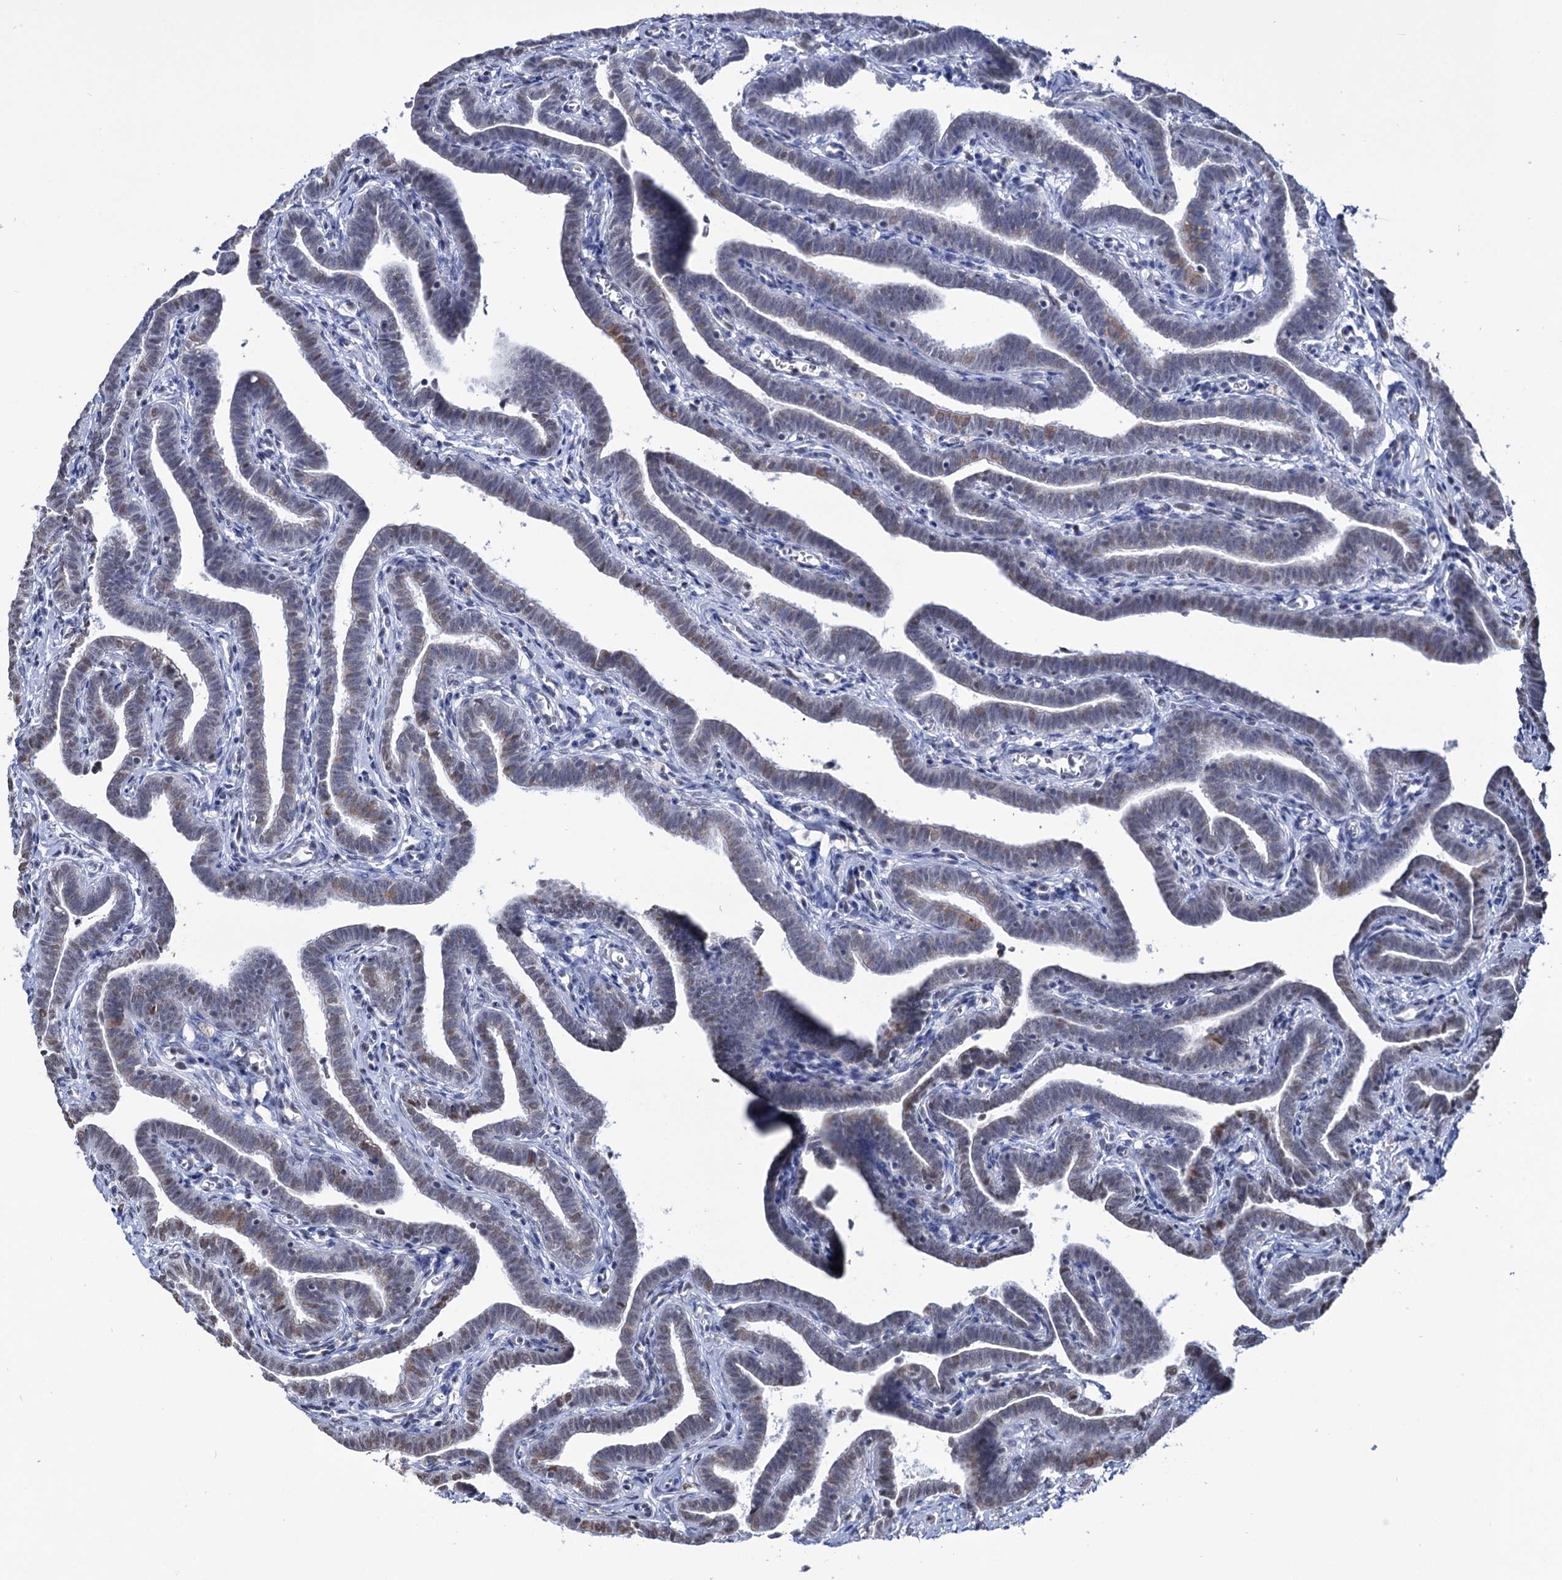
{"staining": {"intensity": "moderate", "quantity": "<25%", "location": "cytoplasmic/membranous,nuclear"}, "tissue": "fallopian tube", "cell_type": "Glandular cells", "image_type": "normal", "snomed": [{"axis": "morphology", "description": "Normal tissue, NOS"}, {"axis": "topography", "description": "Fallopian tube"}], "caption": "Human fallopian tube stained with a brown dye demonstrates moderate cytoplasmic/membranous,nuclear positive positivity in approximately <25% of glandular cells.", "gene": "ABHD10", "patient": {"sex": "female", "age": 36}}